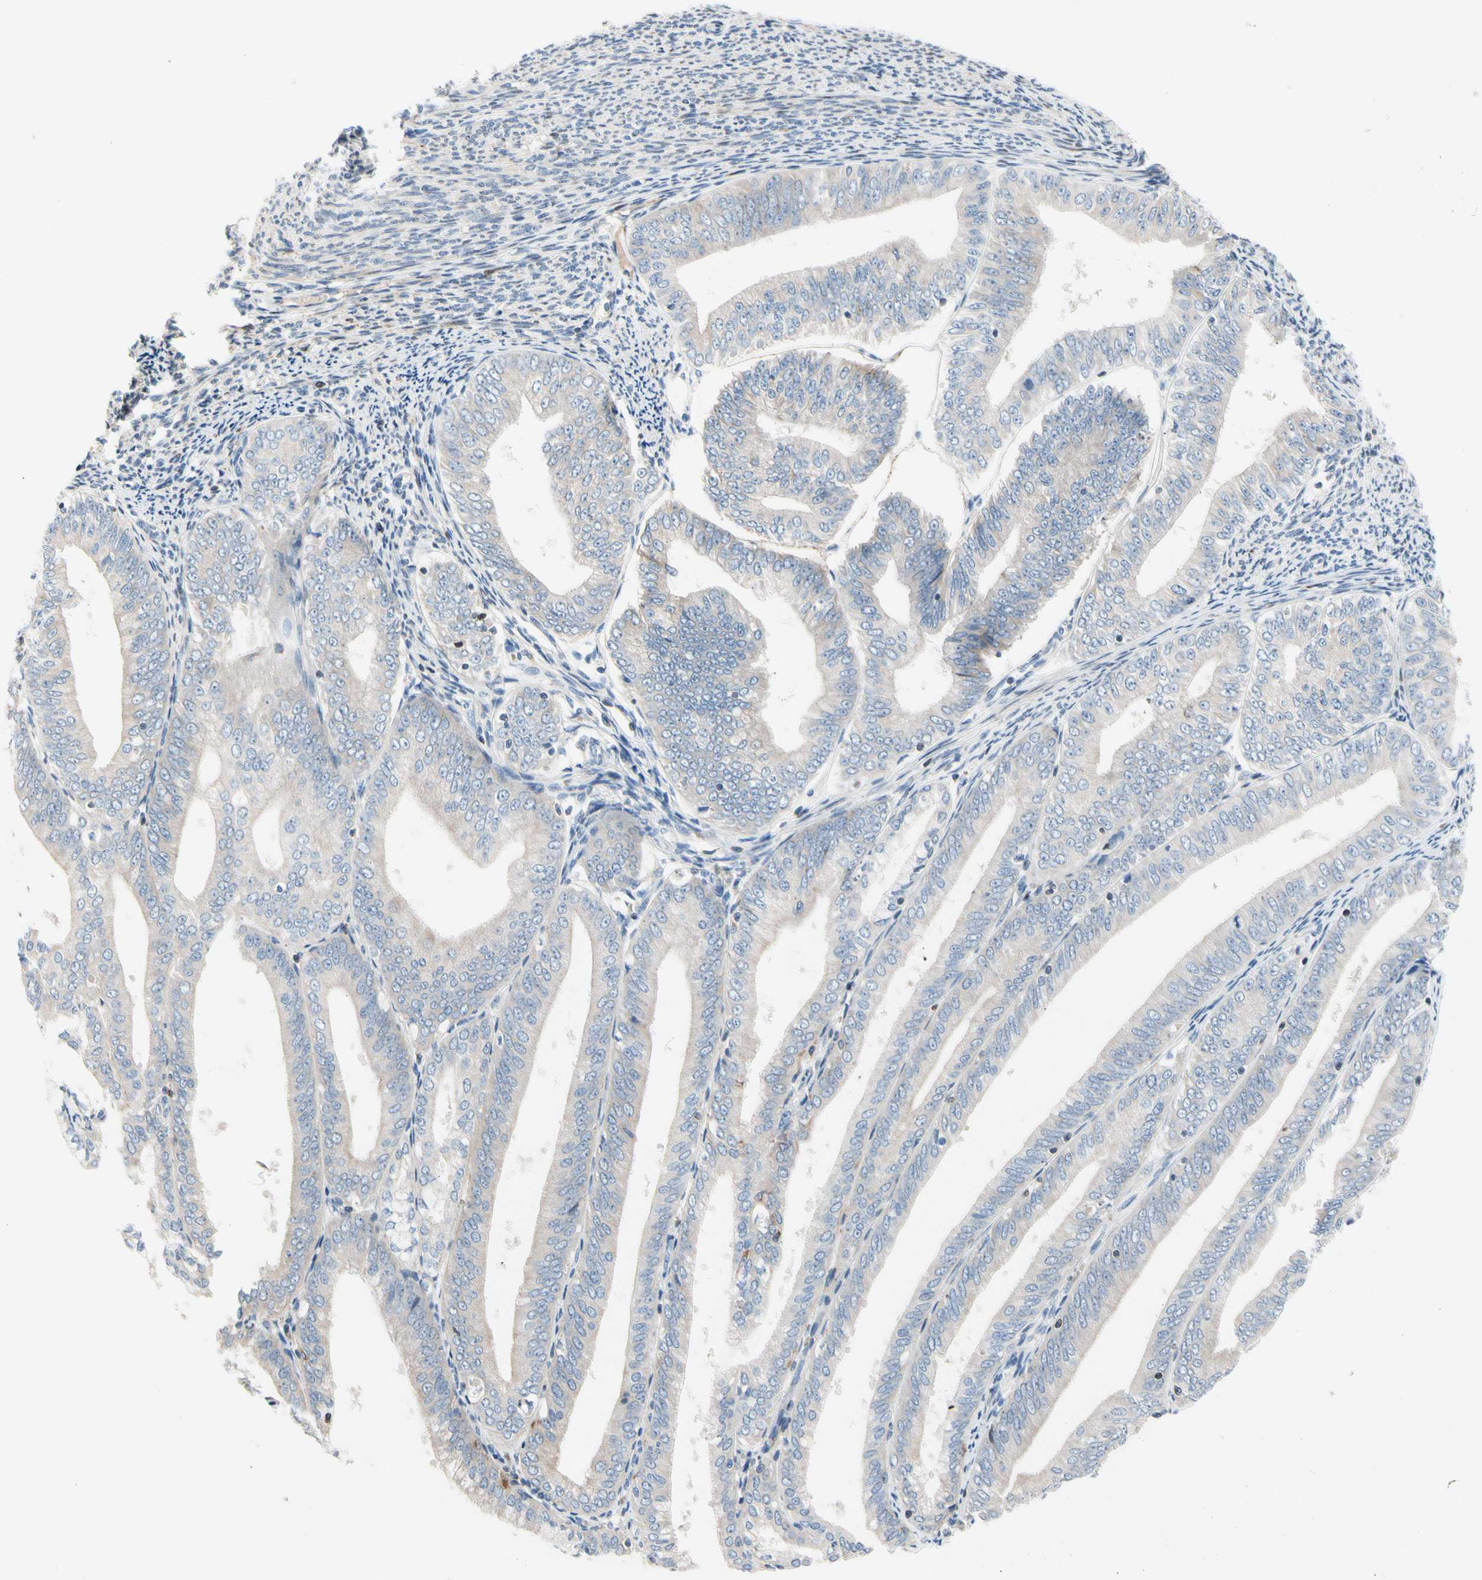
{"staining": {"intensity": "negative", "quantity": "none", "location": "none"}, "tissue": "endometrial cancer", "cell_type": "Tumor cells", "image_type": "cancer", "snomed": [{"axis": "morphology", "description": "Adenocarcinoma, NOS"}, {"axis": "topography", "description": "Endometrium"}], "caption": "There is no significant expression in tumor cells of endometrial cancer (adenocarcinoma).", "gene": "MAP3K3", "patient": {"sex": "female", "age": 63}}